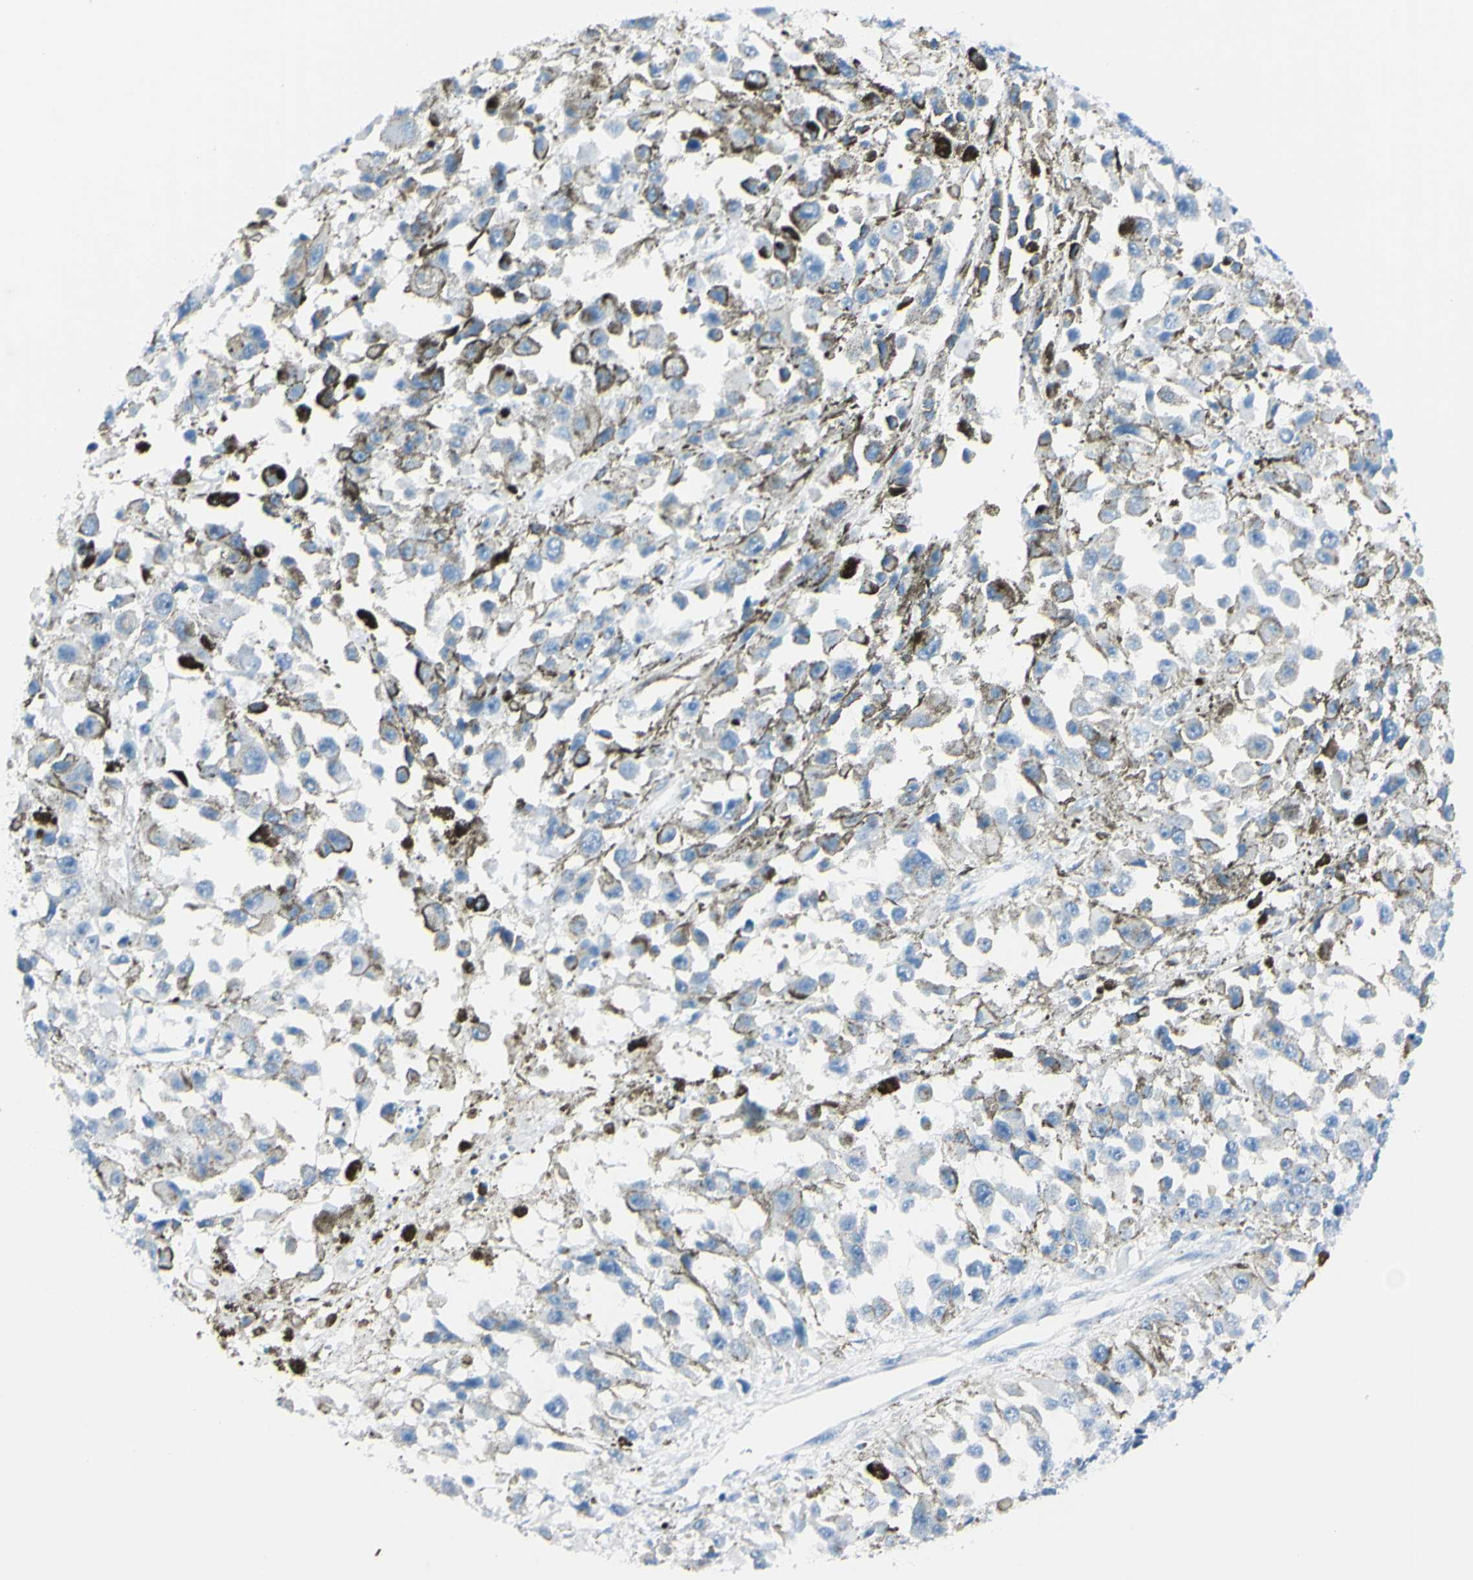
{"staining": {"intensity": "moderate", "quantity": "<25%", "location": "cytoplasmic/membranous"}, "tissue": "melanoma", "cell_type": "Tumor cells", "image_type": "cancer", "snomed": [{"axis": "morphology", "description": "Malignant melanoma, Metastatic site"}, {"axis": "topography", "description": "Lymph node"}], "caption": "Malignant melanoma (metastatic site) stained with IHC displays moderate cytoplasmic/membranous staining in approximately <25% of tumor cells.", "gene": "FOLH1", "patient": {"sex": "male", "age": 59}}